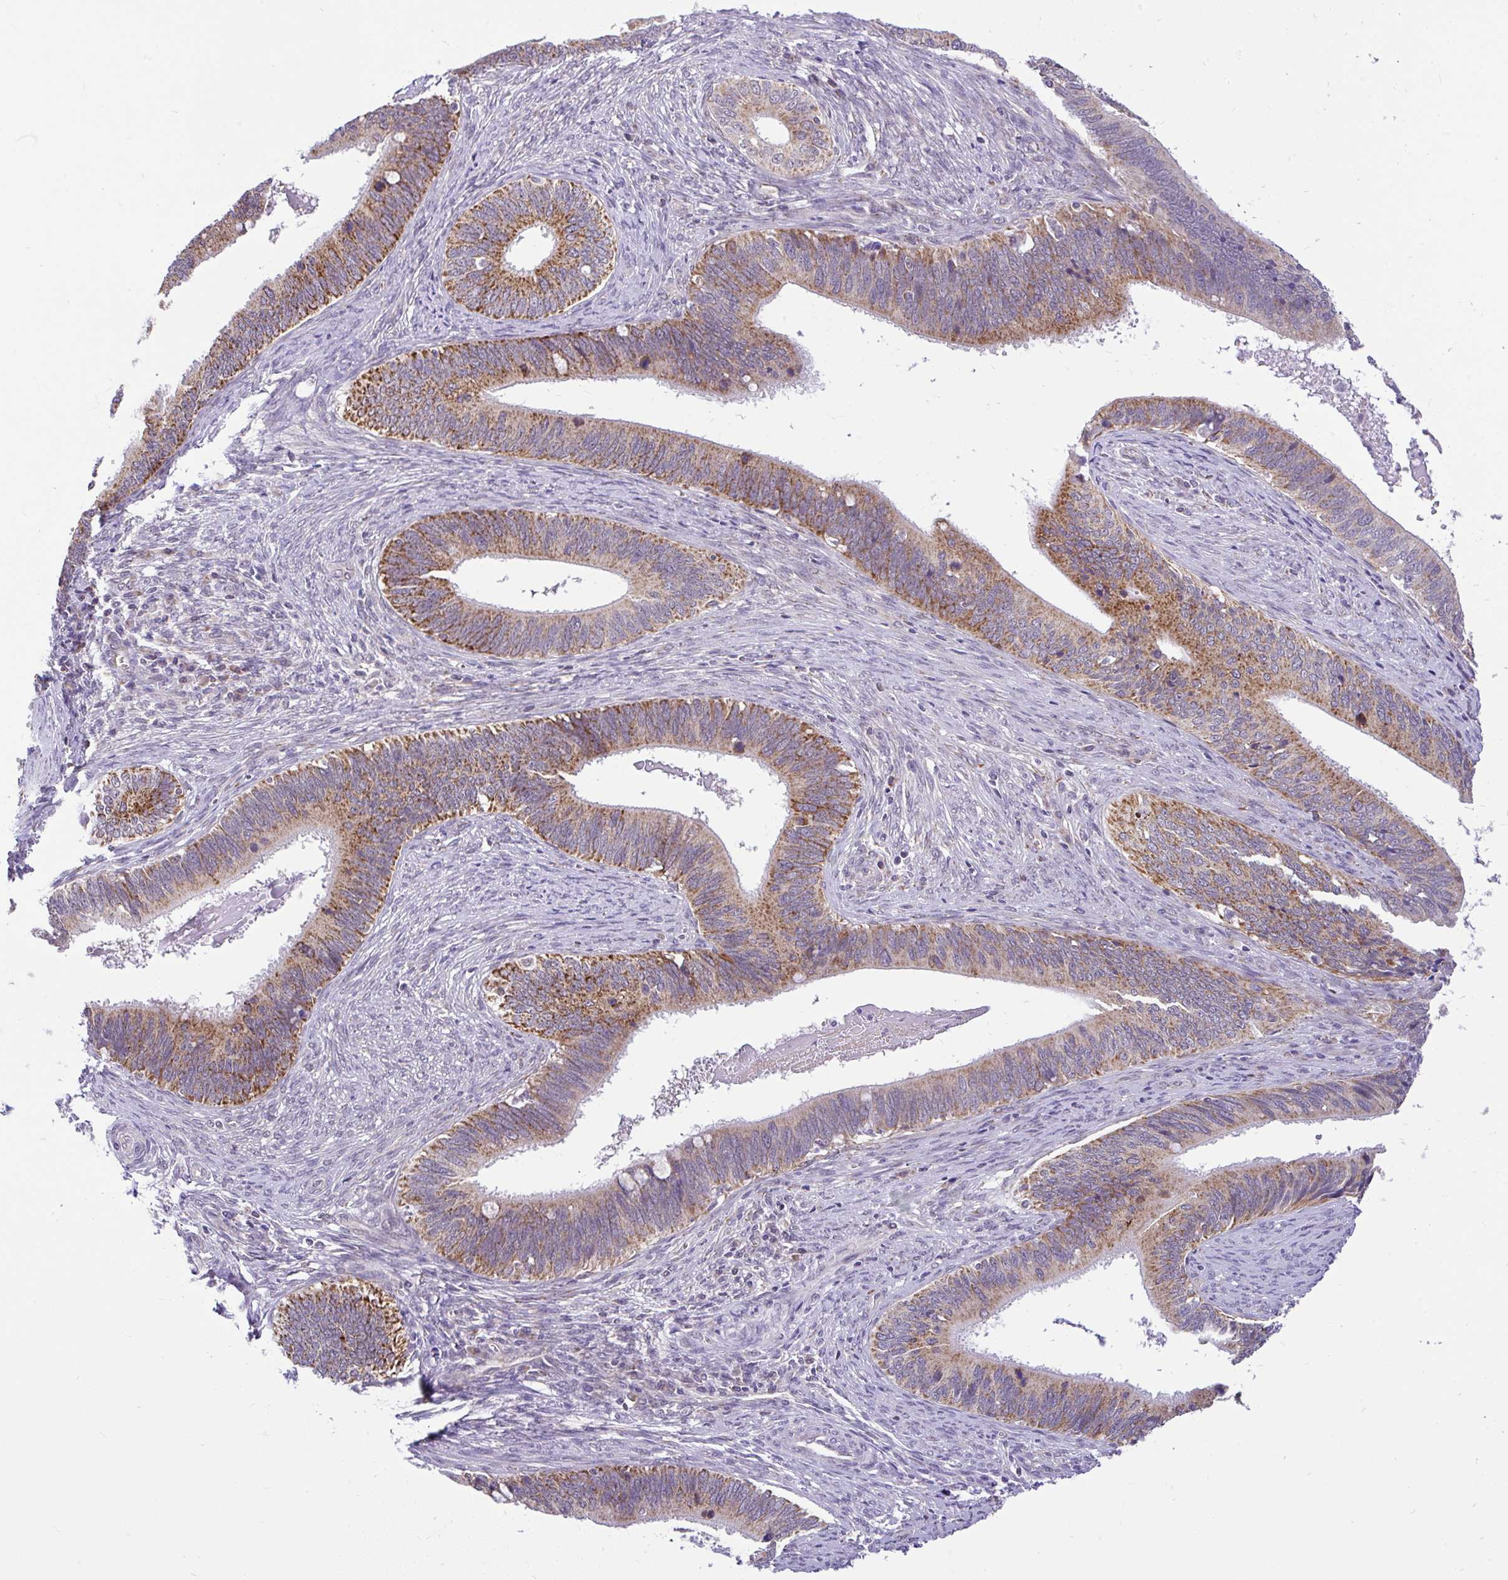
{"staining": {"intensity": "moderate", "quantity": "25%-75%", "location": "cytoplasmic/membranous"}, "tissue": "cervical cancer", "cell_type": "Tumor cells", "image_type": "cancer", "snomed": [{"axis": "morphology", "description": "Adenocarcinoma, NOS"}, {"axis": "topography", "description": "Cervix"}], "caption": "Protein analysis of cervical cancer (adenocarcinoma) tissue demonstrates moderate cytoplasmic/membranous expression in approximately 25%-75% of tumor cells.", "gene": "PYCR2", "patient": {"sex": "female", "age": 42}}